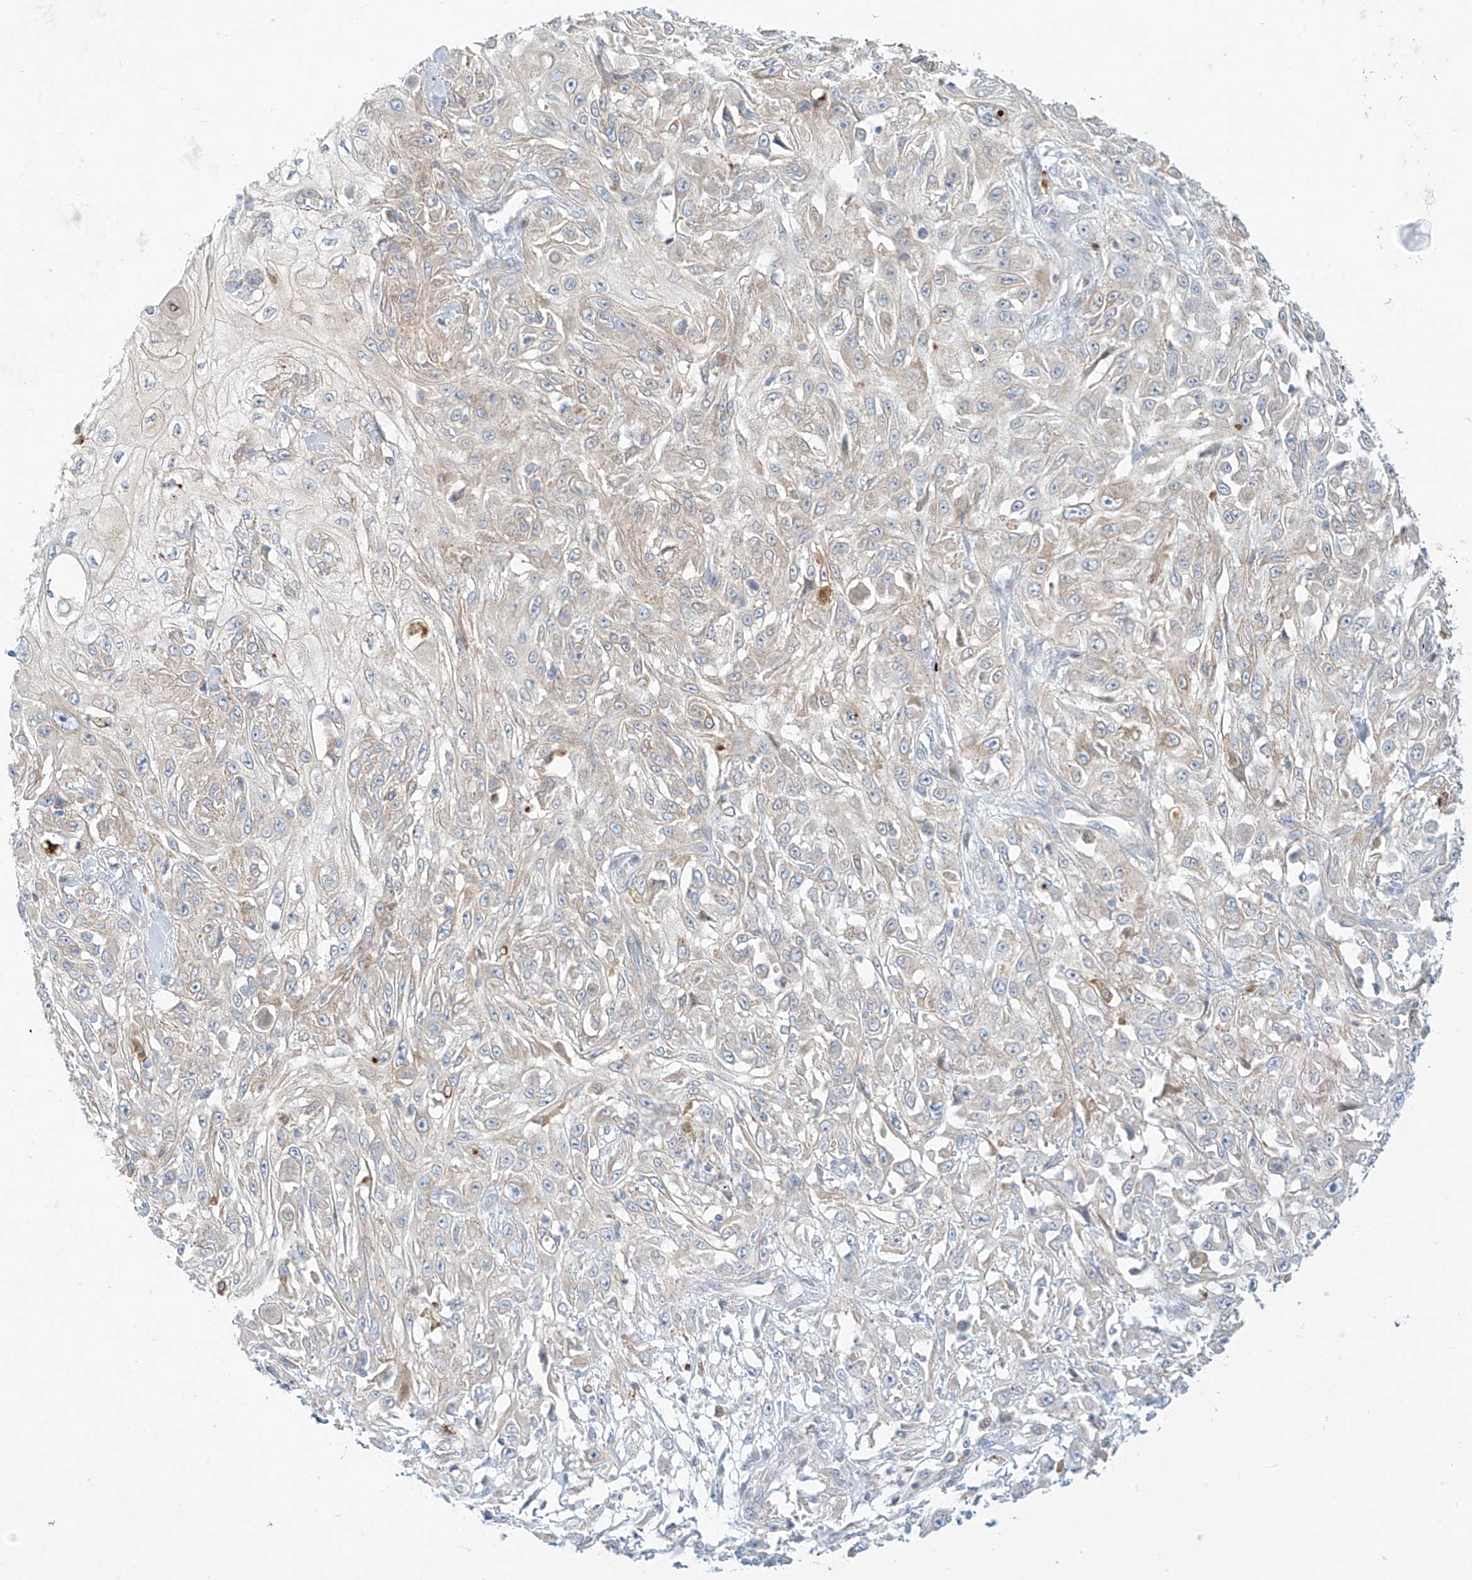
{"staining": {"intensity": "weak", "quantity": "<25%", "location": "cytoplasmic/membranous"}, "tissue": "skin cancer", "cell_type": "Tumor cells", "image_type": "cancer", "snomed": [{"axis": "morphology", "description": "Squamous cell carcinoma, NOS"}, {"axis": "morphology", "description": "Squamous cell carcinoma, metastatic, NOS"}, {"axis": "topography", "description": "Skin"}, {"axis": "topography", "description": "Lymph node"}], "caption": "DAB (3,3'-diaminobenzidine) immunohistochemical staining of human skin cancer reveals no significant positivity in tumor cells.", "gene": "PCYOX1", "patient": {"sex": "male", "age": 75}}